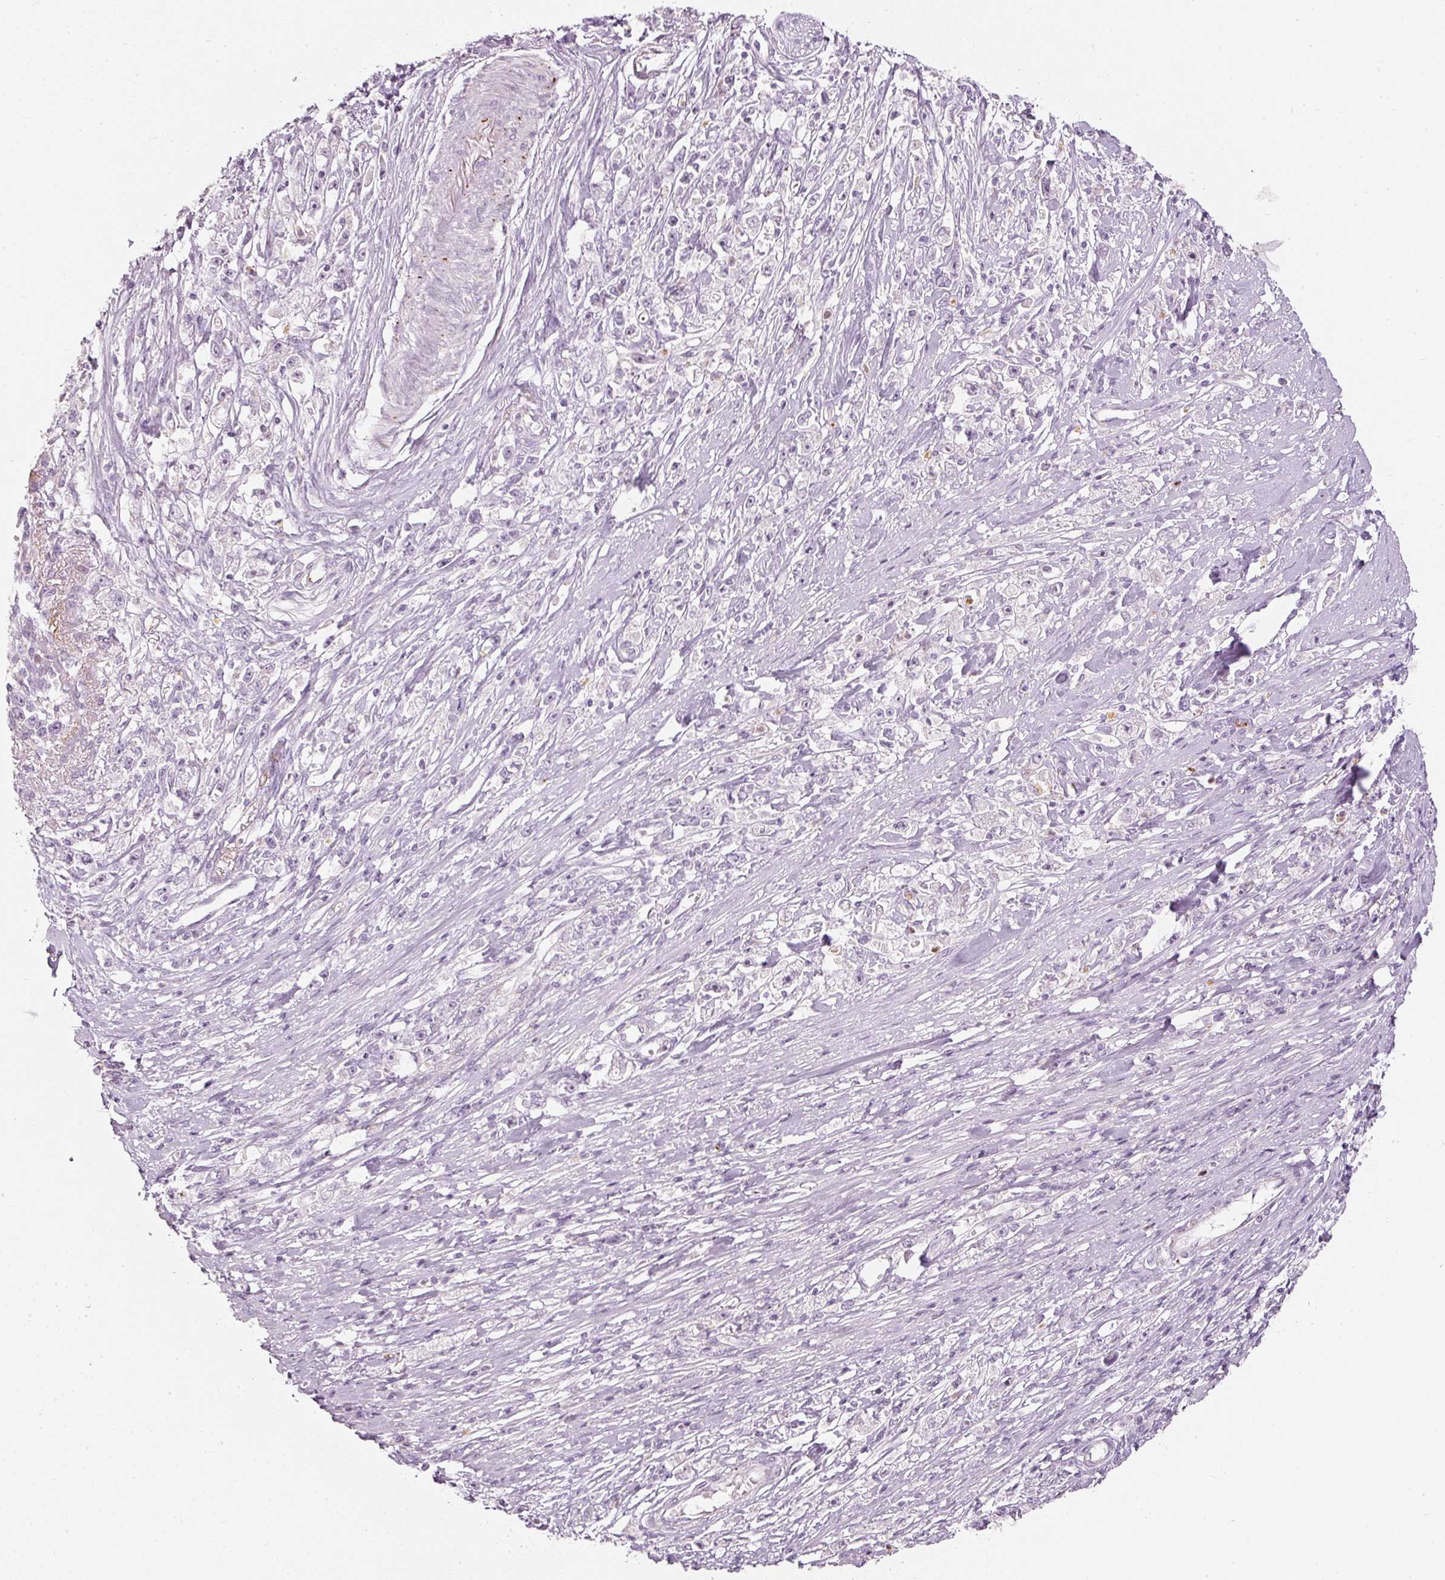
{"staining": {"intensity": "negative", "quantity": "none", "location": "none"}, "tissue": "stomach cancer", "cell_type": "Tumor cells", "image_type": "cancer", "snomed": [{"axis": "morphology", "description": "Adenocarcinoma, NOS"}, {"axis": "topography", "description": "Stomach"}], "caption": "IHC image of neoplastic tissue: adenocarcinoma (stomach) stained with DAB (3,3'-diaminobenzidine) reveals no significant protein expression in tumor cells. The staining was performed using DAB to visualize the protein expression in brown, while the nuclei were stained in blue with hematoxylin (Magnification: 20x).", "gene": "LECT2", "patient": {"sex": "female", "age": 59}}